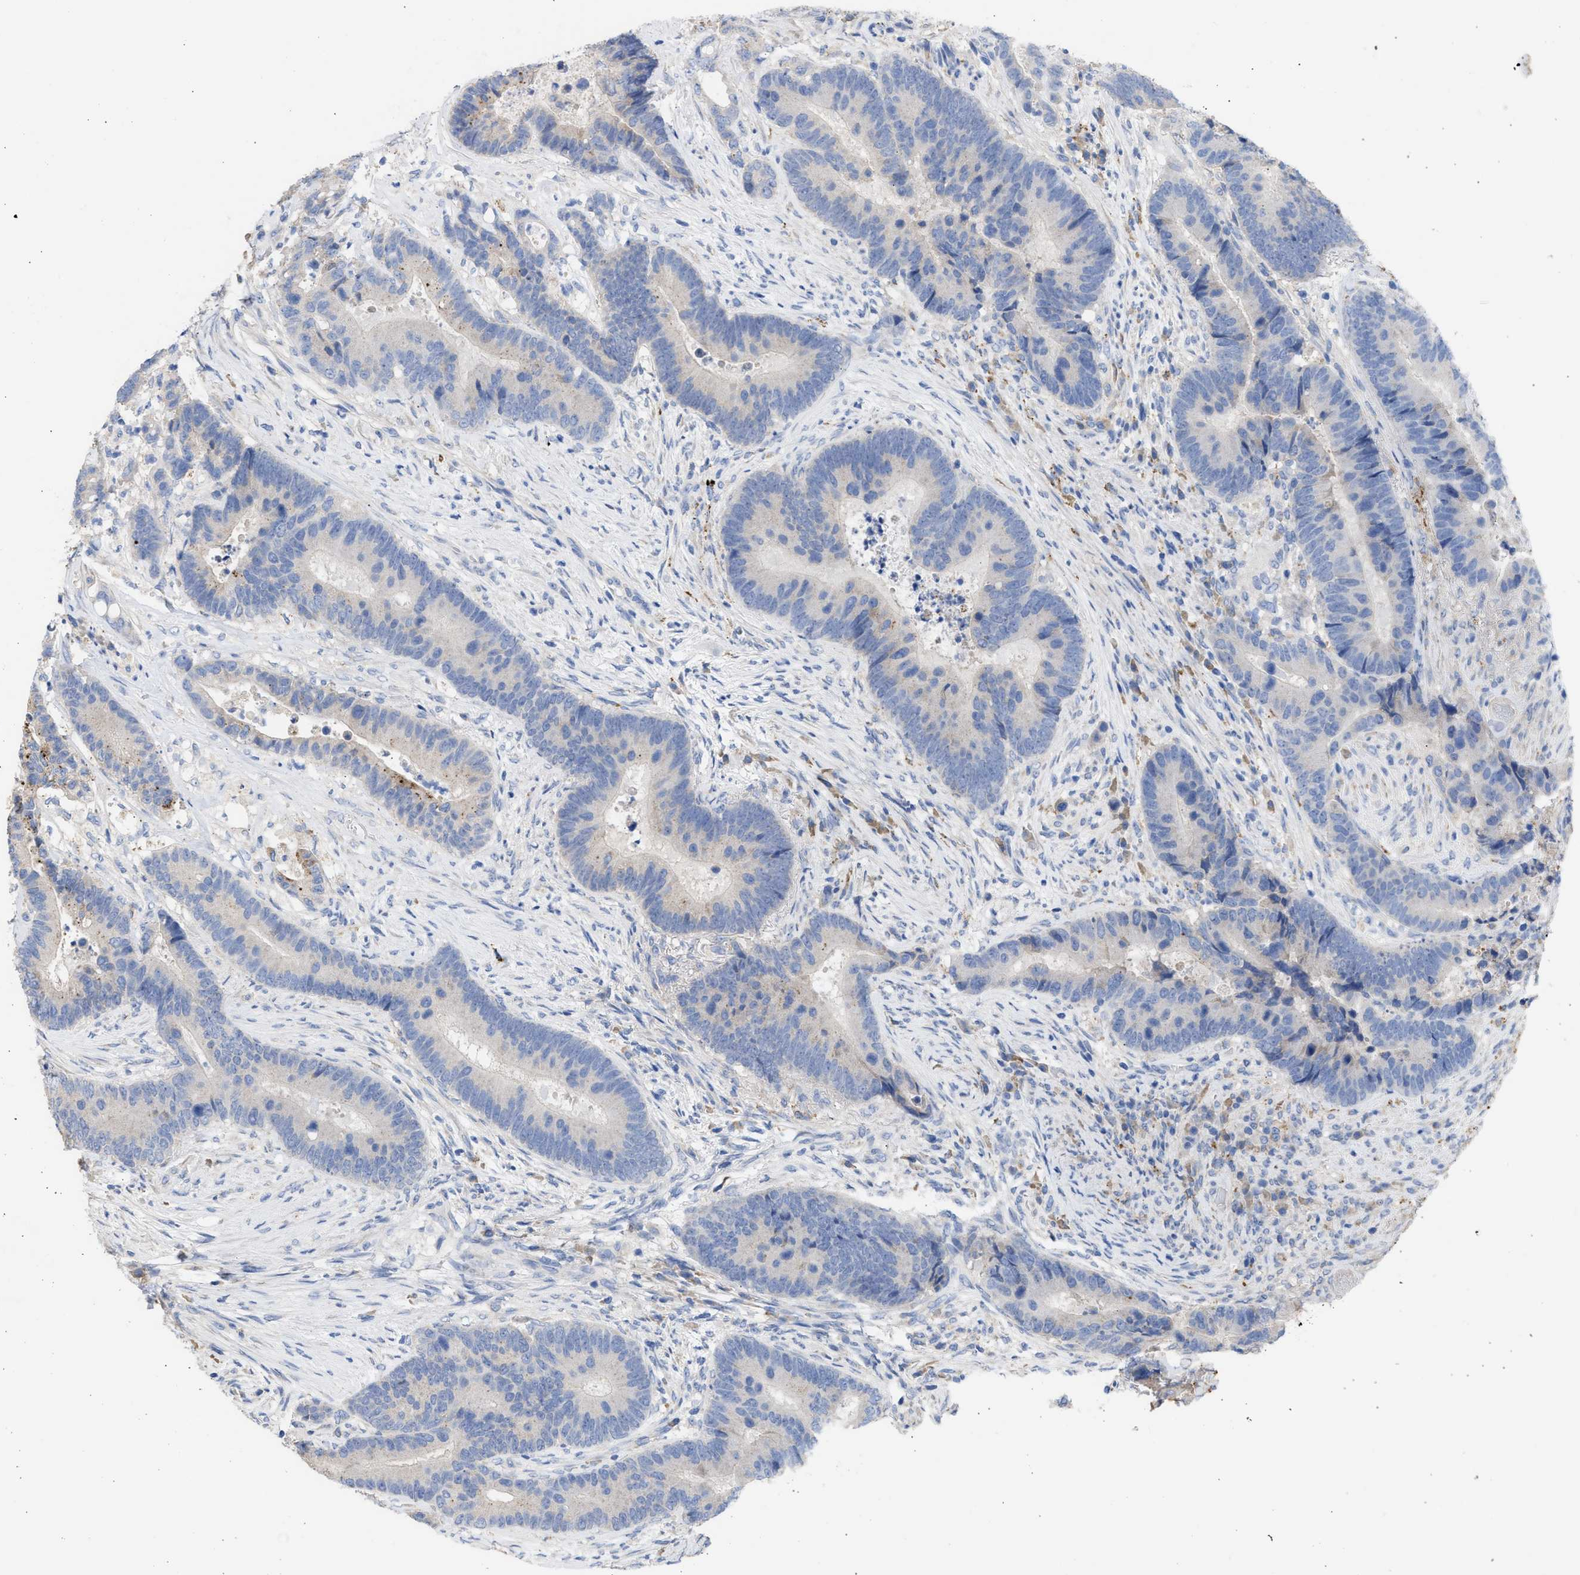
{"staining": {"intensity": "weak", "quantity": "<25%", "location": "cytoplasmic/membranous"}, "tissue": "colorectal cancer", "cell_type": "Tumor cells", "image_type": "cancer", "snomed": [{"axis": "morphology", "description": "Adenocarcinoma, NOS"}, {"axis": "topography", "description": "Rectum"}], "caption": "Tumor cells show no significant positivity in colorectal cancer (adenocarcinoma).", "gene": "RSPH1", "patient": {"sex": "female", "age": 89}}